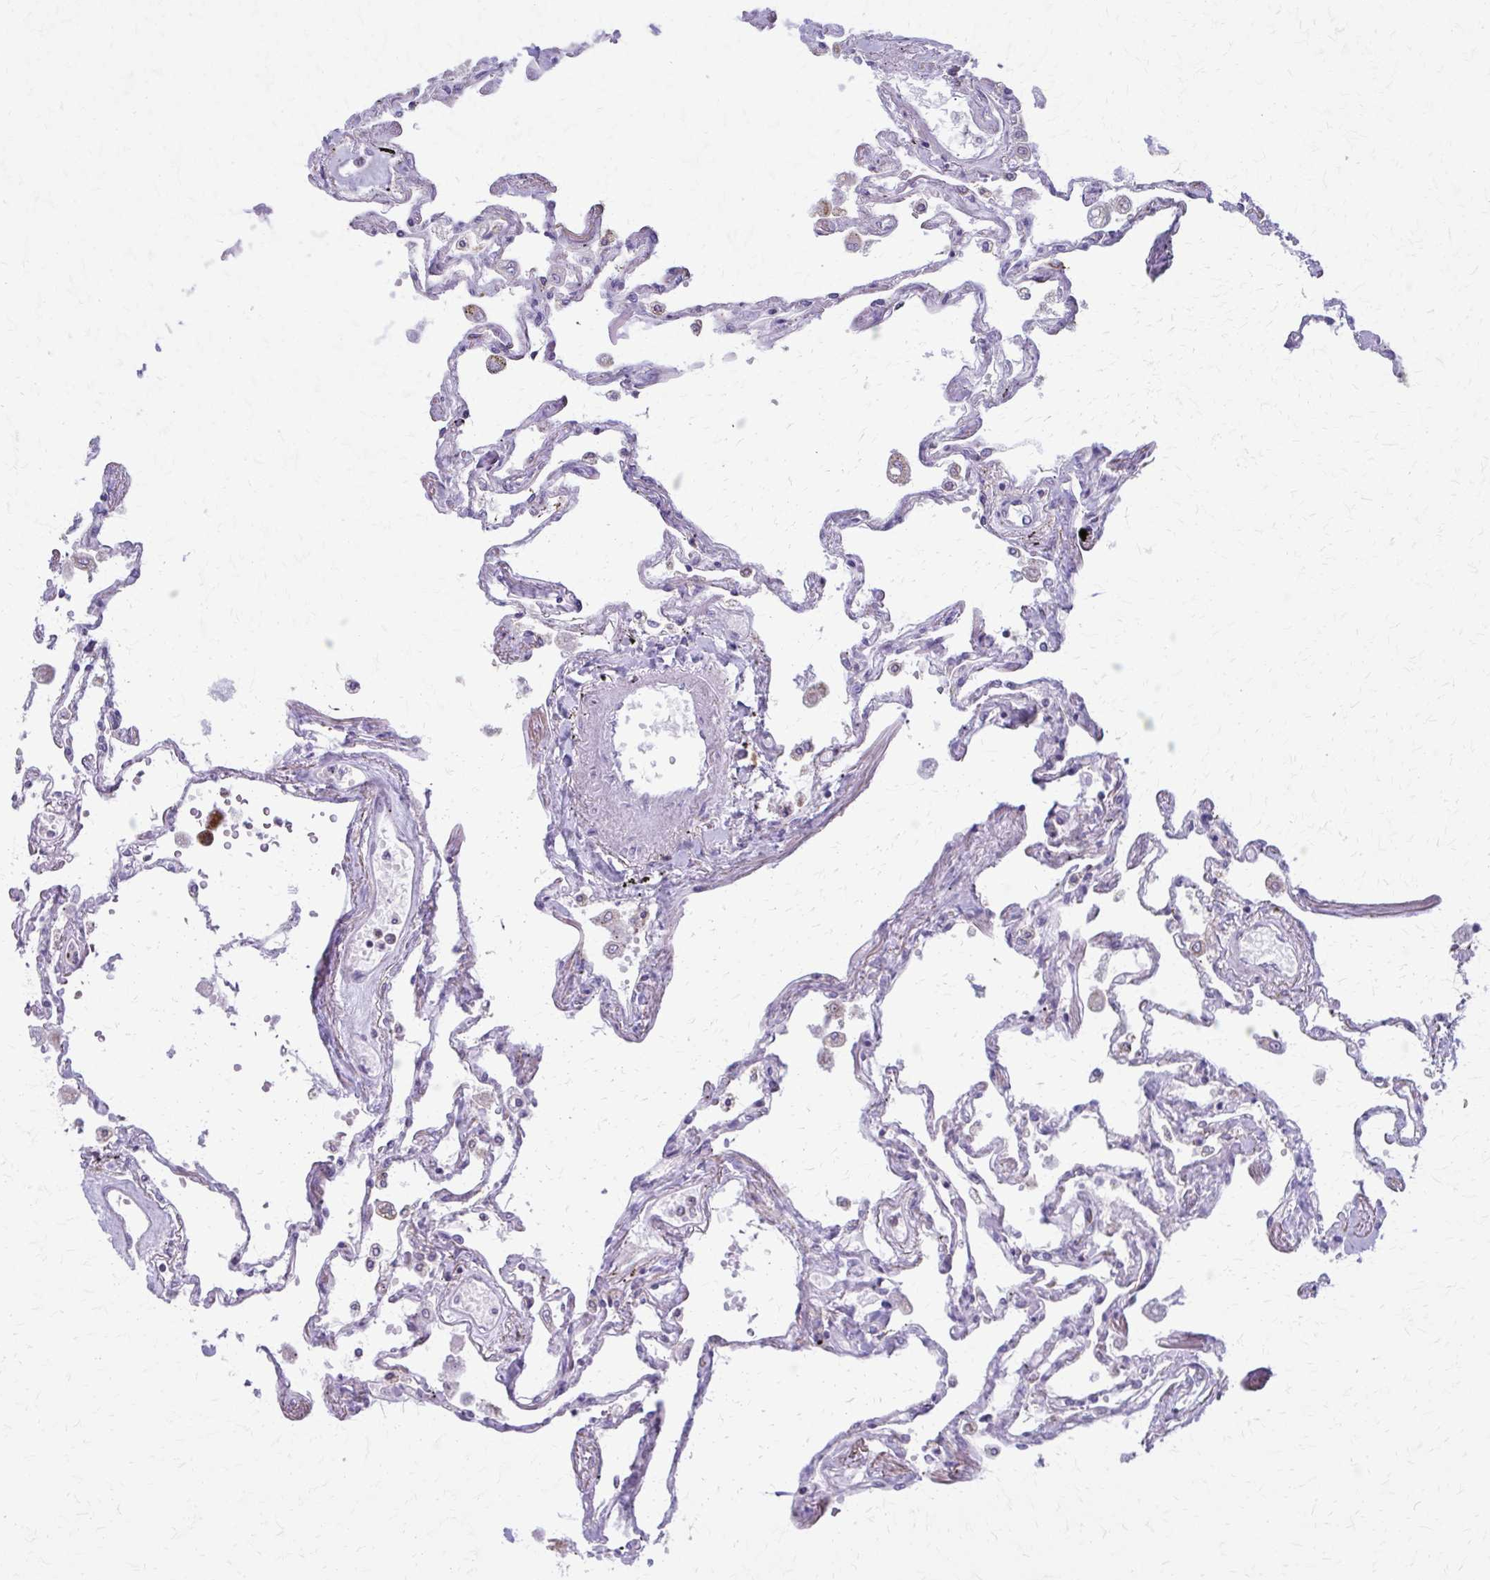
{"staining": {"intensity": "negative", "quantity": "none", "location": "none"}, "tissue": "lung", "cell_type": "Alveolar cells", "image_type": "normal", "snomed": [{"axis": "morphology", "description": "Normal tissue, NOS"}, {"axis": "morphology", "description": "Adenocarcinoma, NOS"}, {"axis": "topography", "description": "Cartilage tissue"}, {"axis": "topography", "description": "Lung"}], "caption": "This micrograph is of unremarkable lung stained with immunohistochemistry to label a protein in brown with the nuclei are counter-stained blue. There is no staining in alveolar cells.", "gene": "TVP23A", "patient": {"sex": "female", "age": 67}}